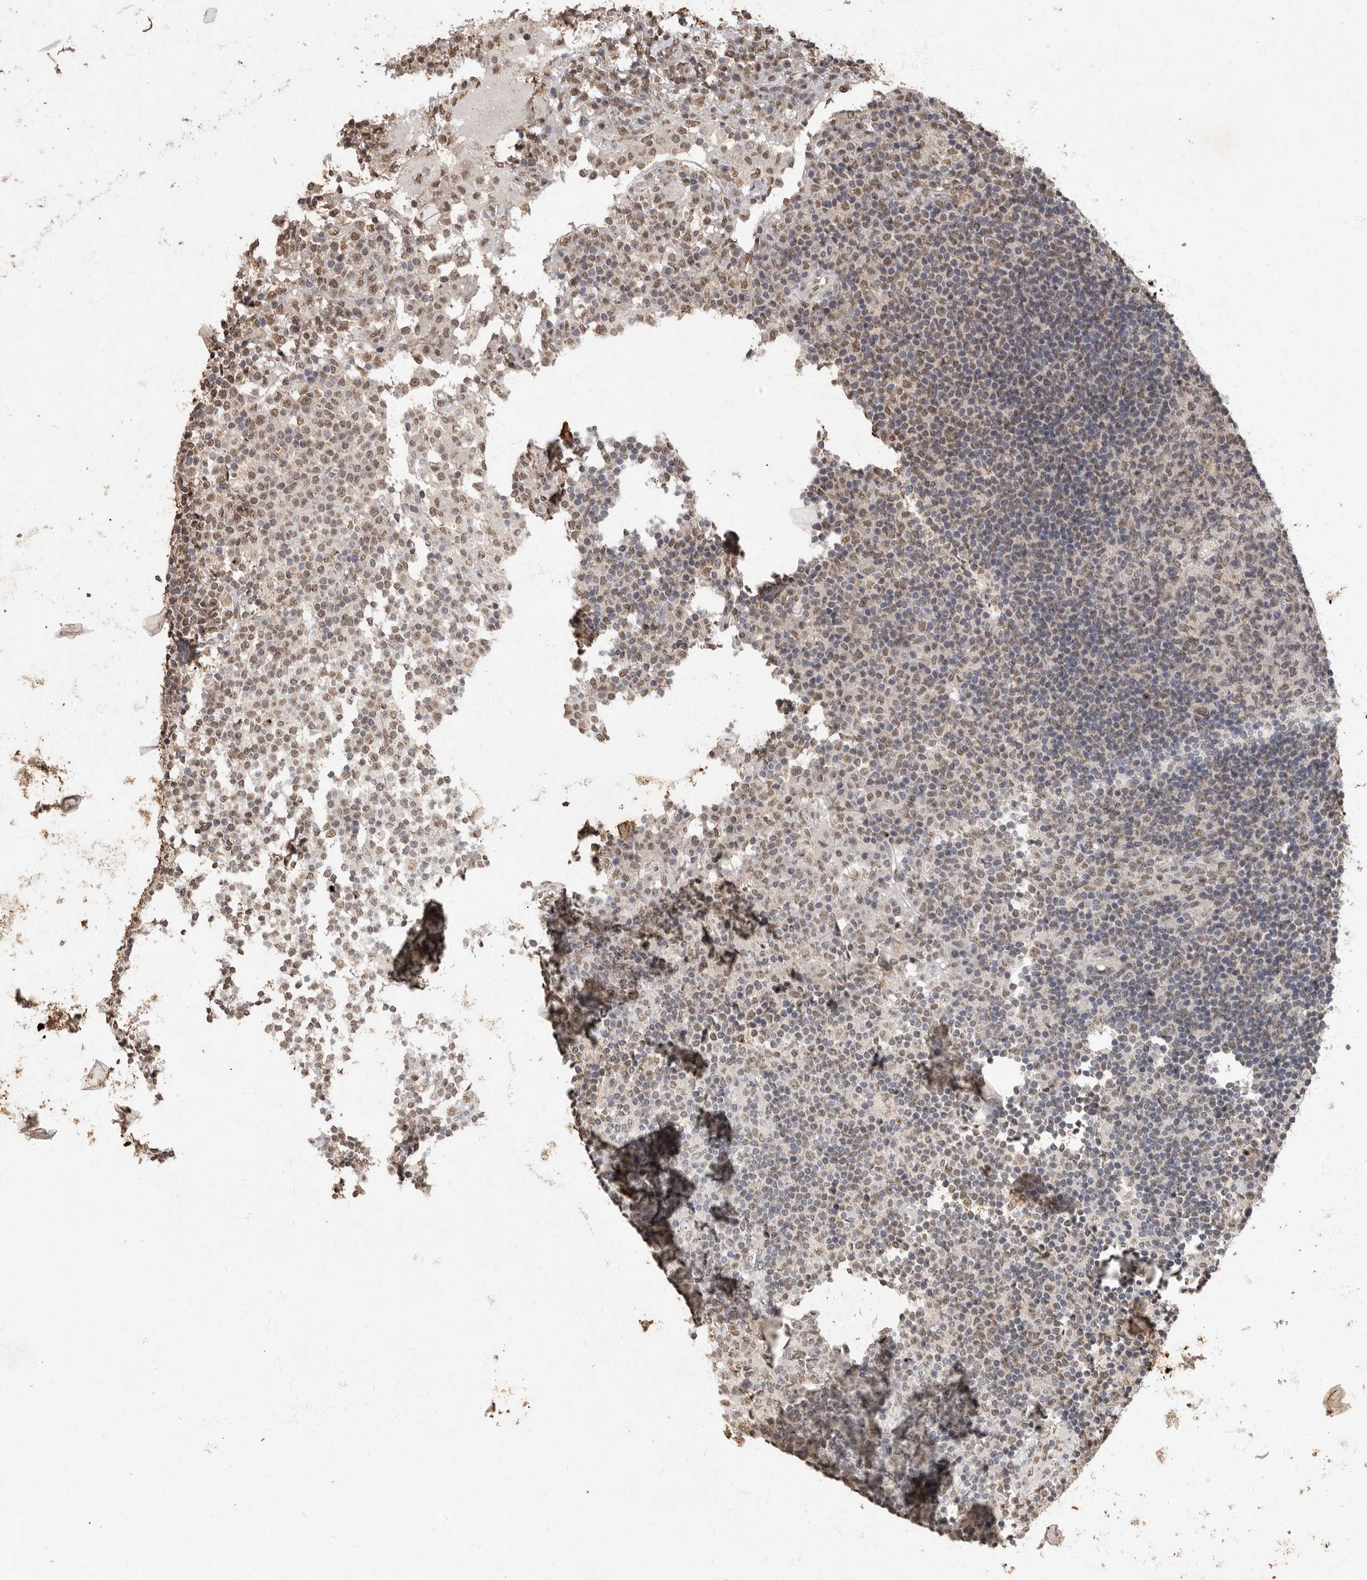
{"staining": {"intensity": "moderate", "quantity": "25%-75%", "location": "nuclear"}, "tissue": "lymph node", "cell_type": "Germinal center cells", "image_type": "normal", "snomed": [{"axis": "morphology", "description": "Normal tissue, NOS"}, {"axis": "topography", "description": "Lymph node"}], "caption": "High-magnification brightfield microscopy of unremarkable lymph node stained with DAB (3,3'-diaminobenzidine) (brown) and counterstained with hematoxylin (blue). germinal center cells exhibit moderate nuclear positivity is seen in about25%-75% of cells.", "gene": "NBL1", "patient": {"sex": "female", "age": 53}}